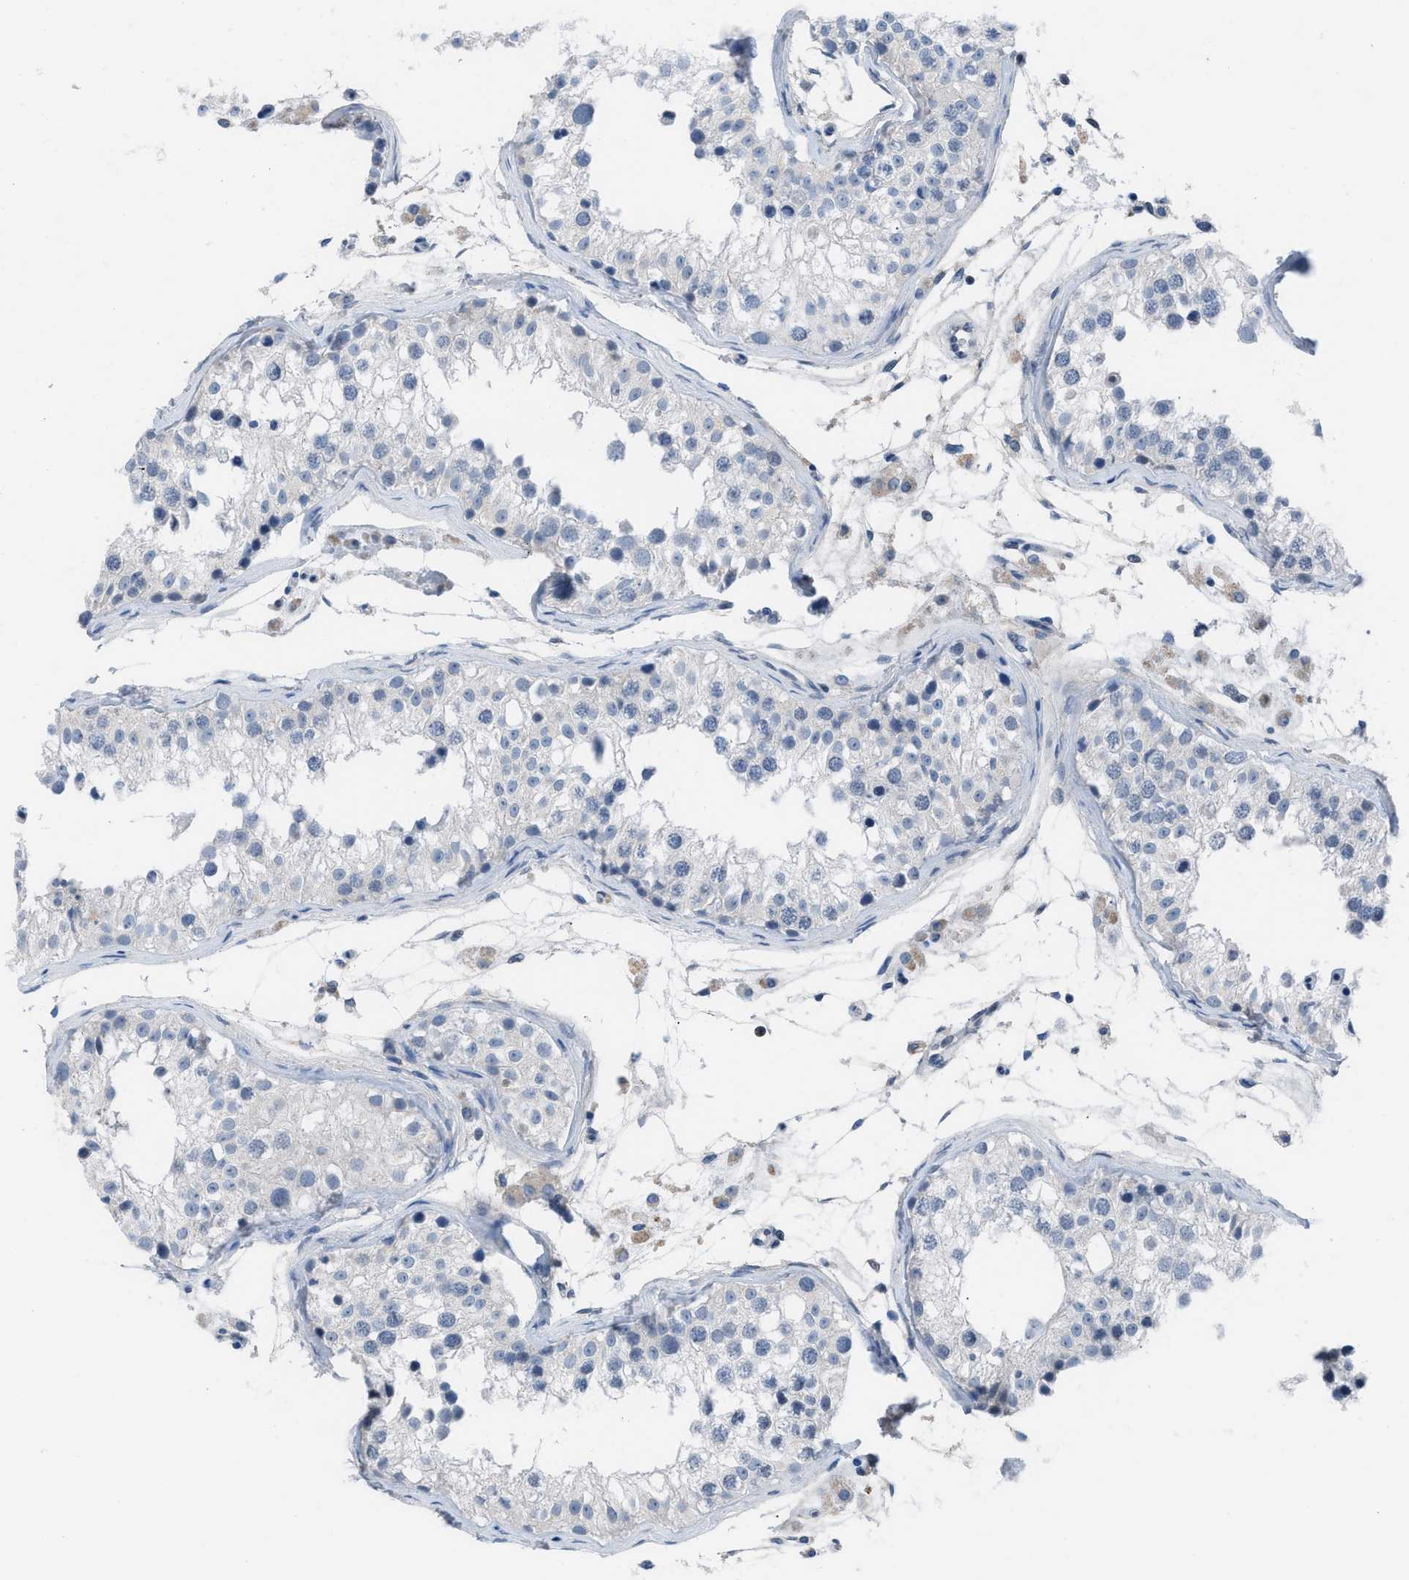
{"staining": {"intensity": "moderate", "quantity": "<25%", "location": "nuclear"}, "tissue": "testis", "cell_type": "Cells in seminiferous ducts", "image_type": "normal", "snomed": [{"axis": "morphology", "description": "Normal tissue, NOS"}, {"axis": "morphology", "description": "Adenocarcinoma, metastatic, NOS"}, {"axis": "topography", "description": "Testis"}], "caption": "This micrograph reveals immunohistochemistry staining of benign human testis, with low moderate nuclear staining in about <25% of cells in seminiferous ducts.", "gene": "HPX", "patient": {"sex": "male", "age": 26}}